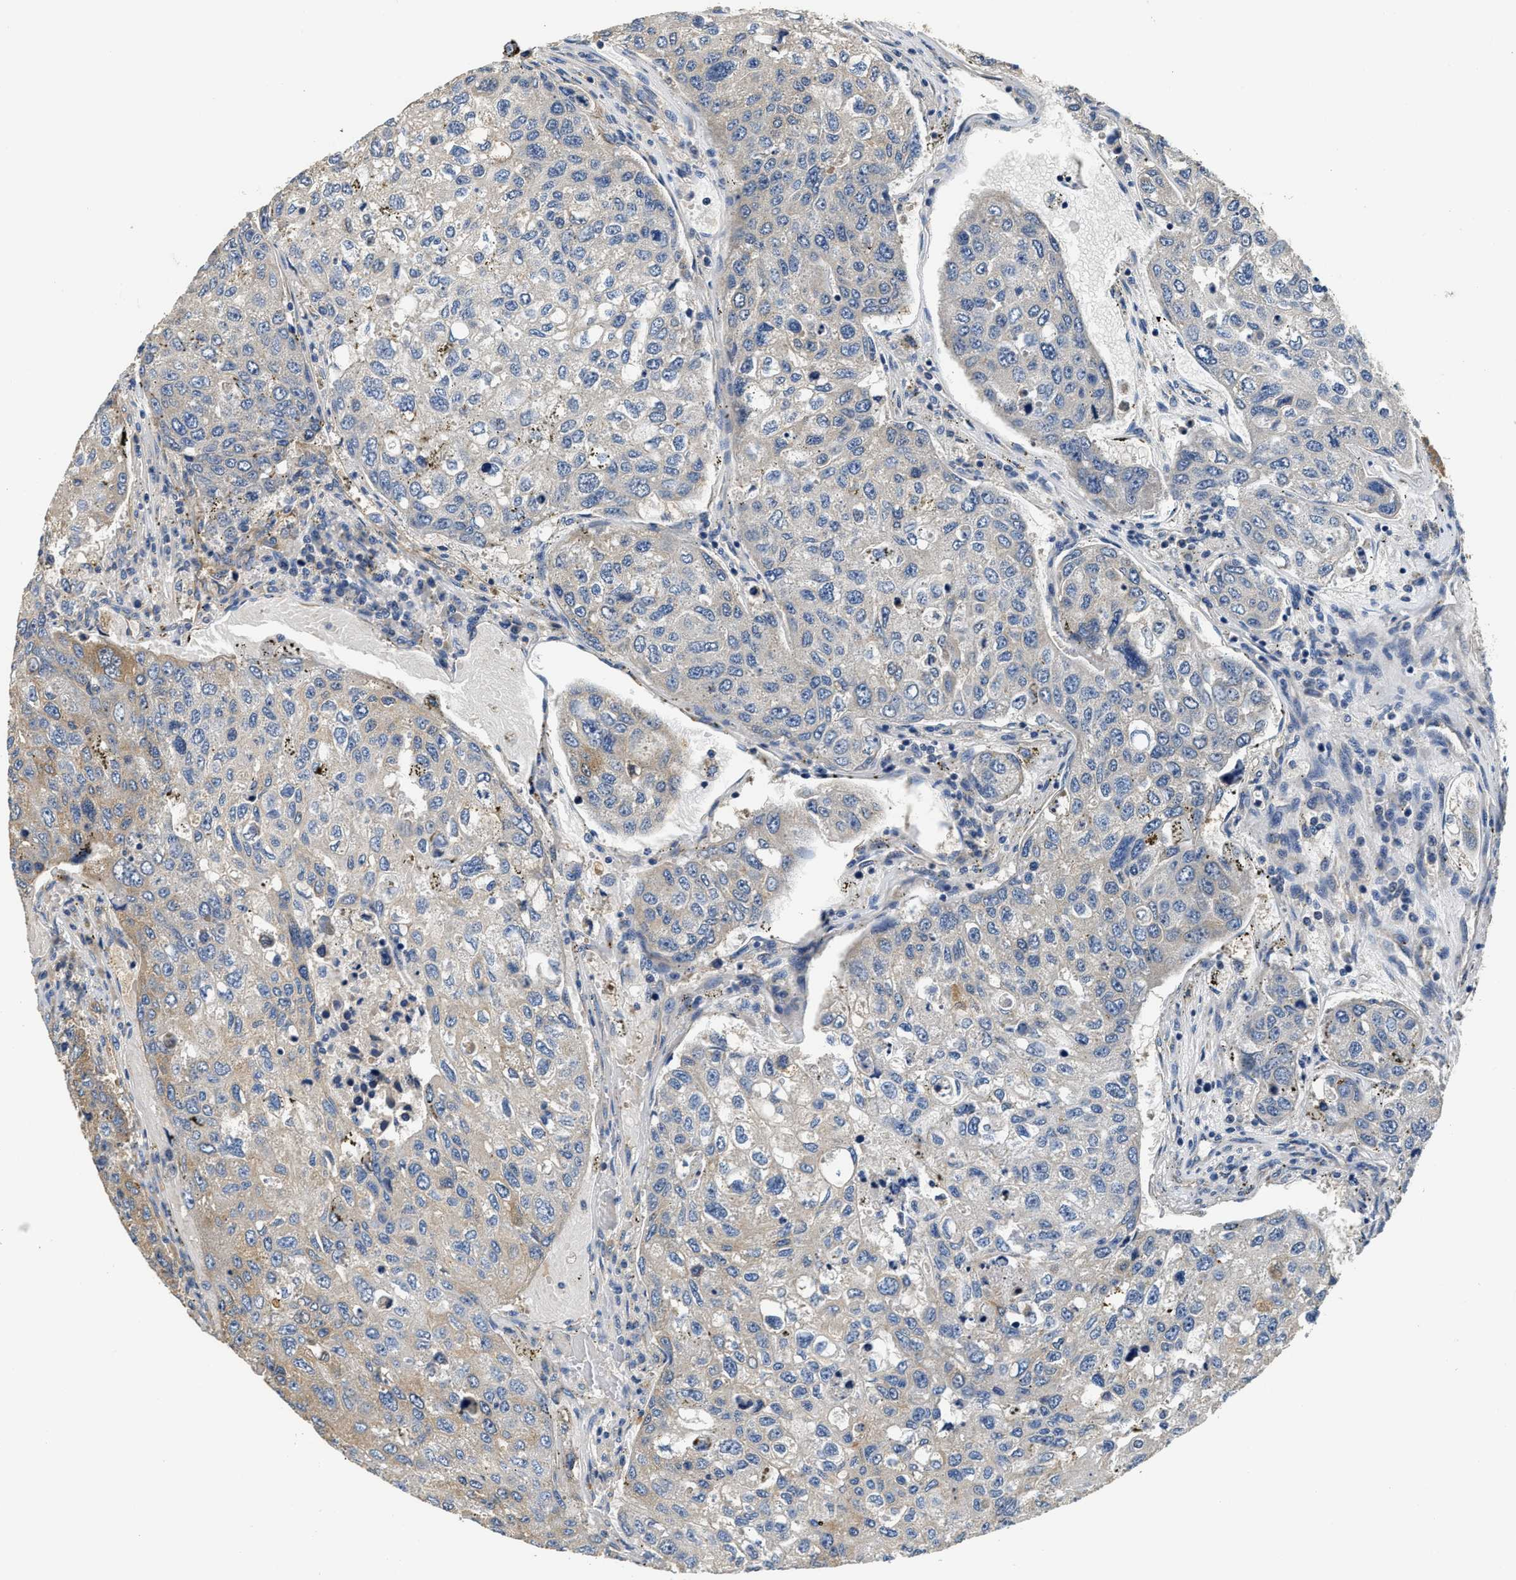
{"staining": {"intensity": "moderate", "quantity": "25%-75%", "location": "cytoplasmic/membranous"}, "tissue": "urothelial cancer", "cell_type": "Tumor cells", "image_type": "cancer", "snomed": [{"axis": "morphology", "description": "Urothelial carcinoma, High grade"}, {"axis": "topography", "description": "Lymph node"}, {"axis": "topography", "description": "Urinary bladder"}], "caption": "Urothelial cancer tissue exhibits moderate cytoplasmic/membranous expression in approximately 25%-75% of tumor cells, visualized by immunohistochemistry. The protein is stained brown, and the nuclei are stained in blue (DAB (3,3'-diaminobenzidine) IHC with brightfield microscopy, high magnification).", "gene": "CSDE1", "patient": {"sex": "male", "age": 51}}